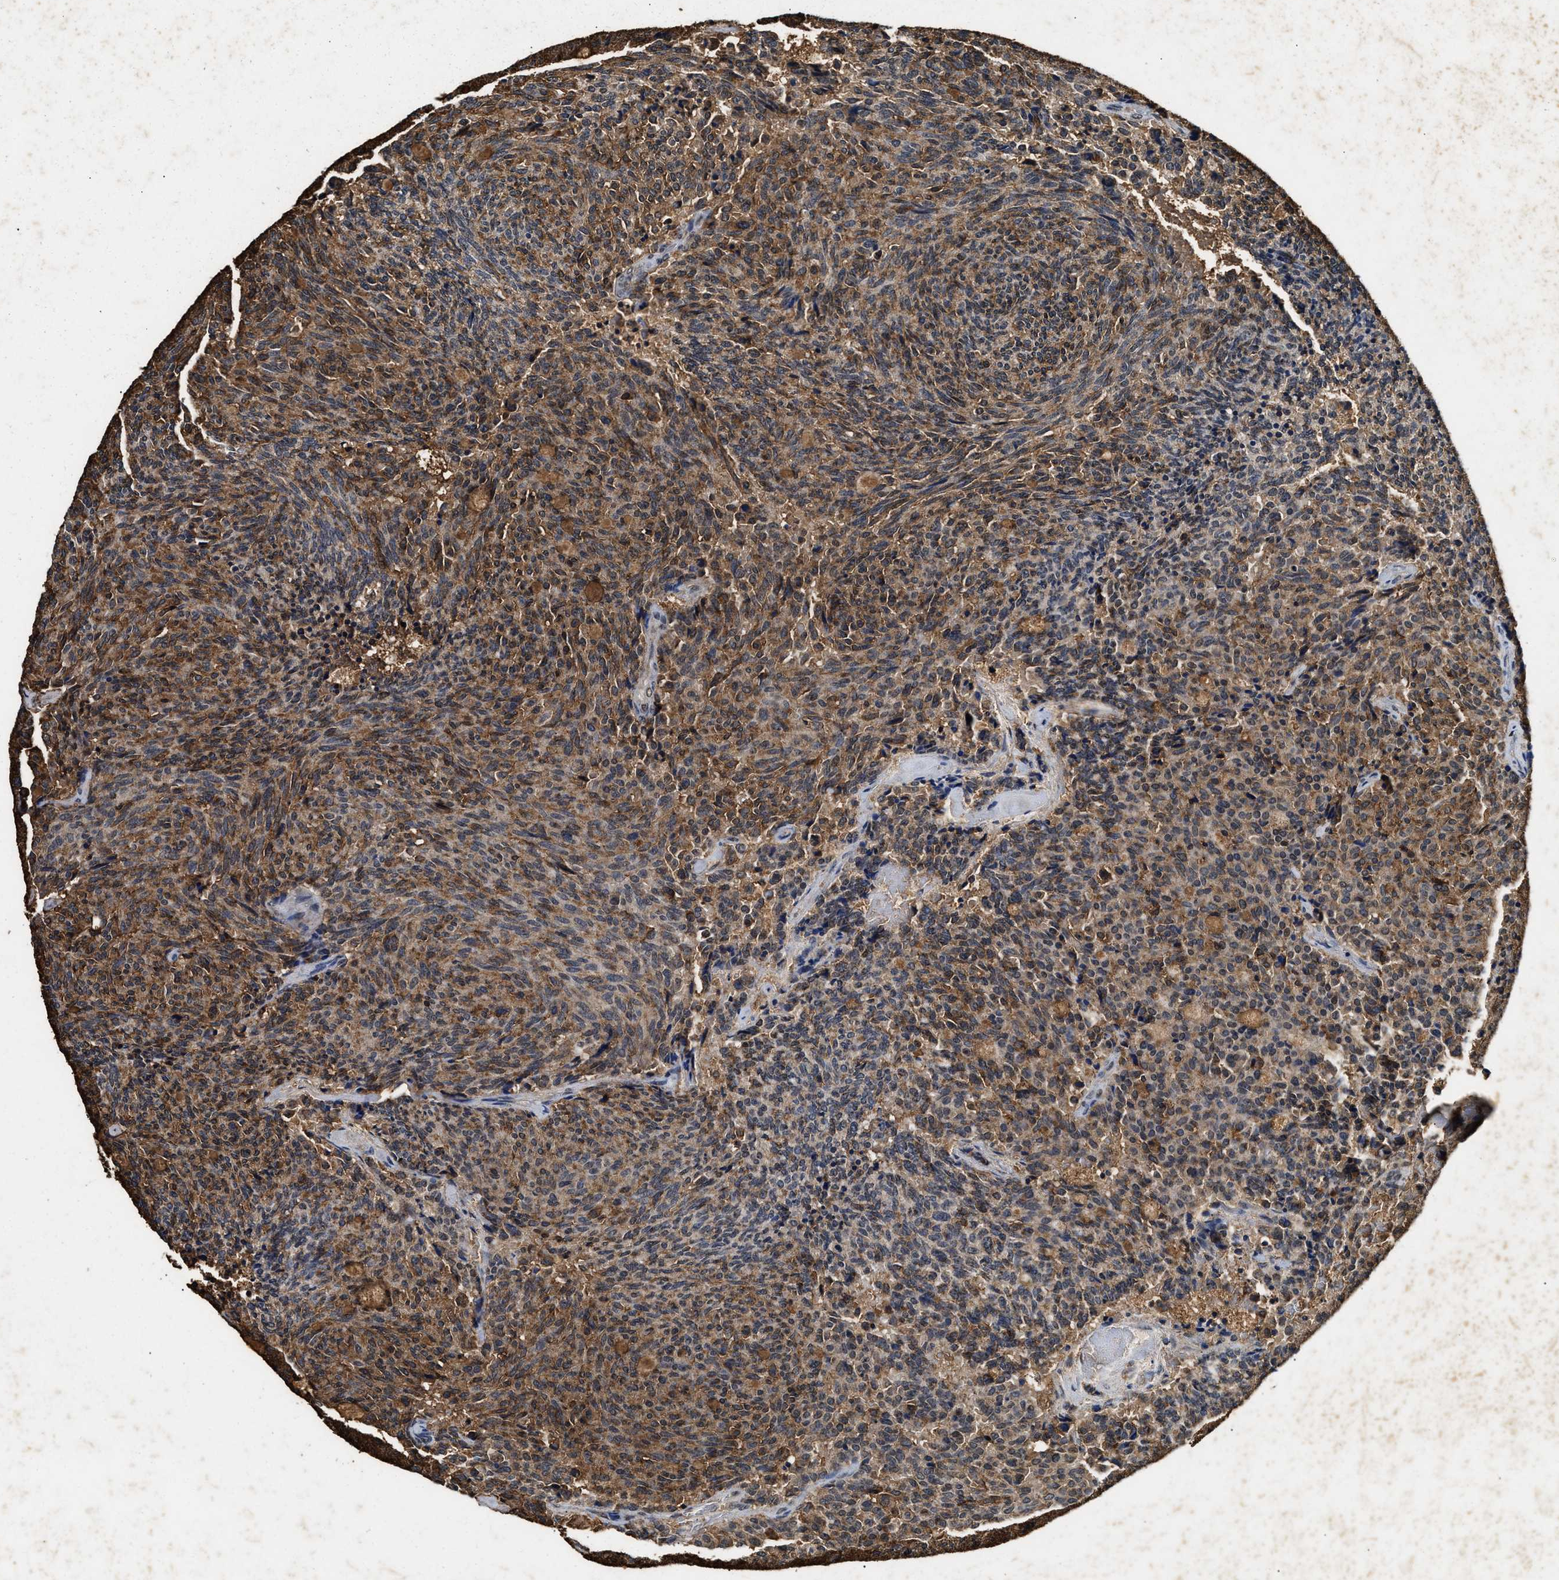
{"staining": {"intensity": "moderate", "quantity": ">75%", "location": "cytoplasmic/membranous"}, "tissue": "carcinoid", "cell_type": "Tumor cells", "image_type": "cancer", "snomed": [{"axis": "morphology", "description": "Carcinoid, malignant, NOS"}, {"axis": "topography", "description": "Pancreas"}], "caption": "A brown stain shows moderate cytoplasmic/membranous staining of a protein in malignant carcinoid tumor cells.", "gene": "ACOX1", "patient": {"sex": "female", "age": 54}}